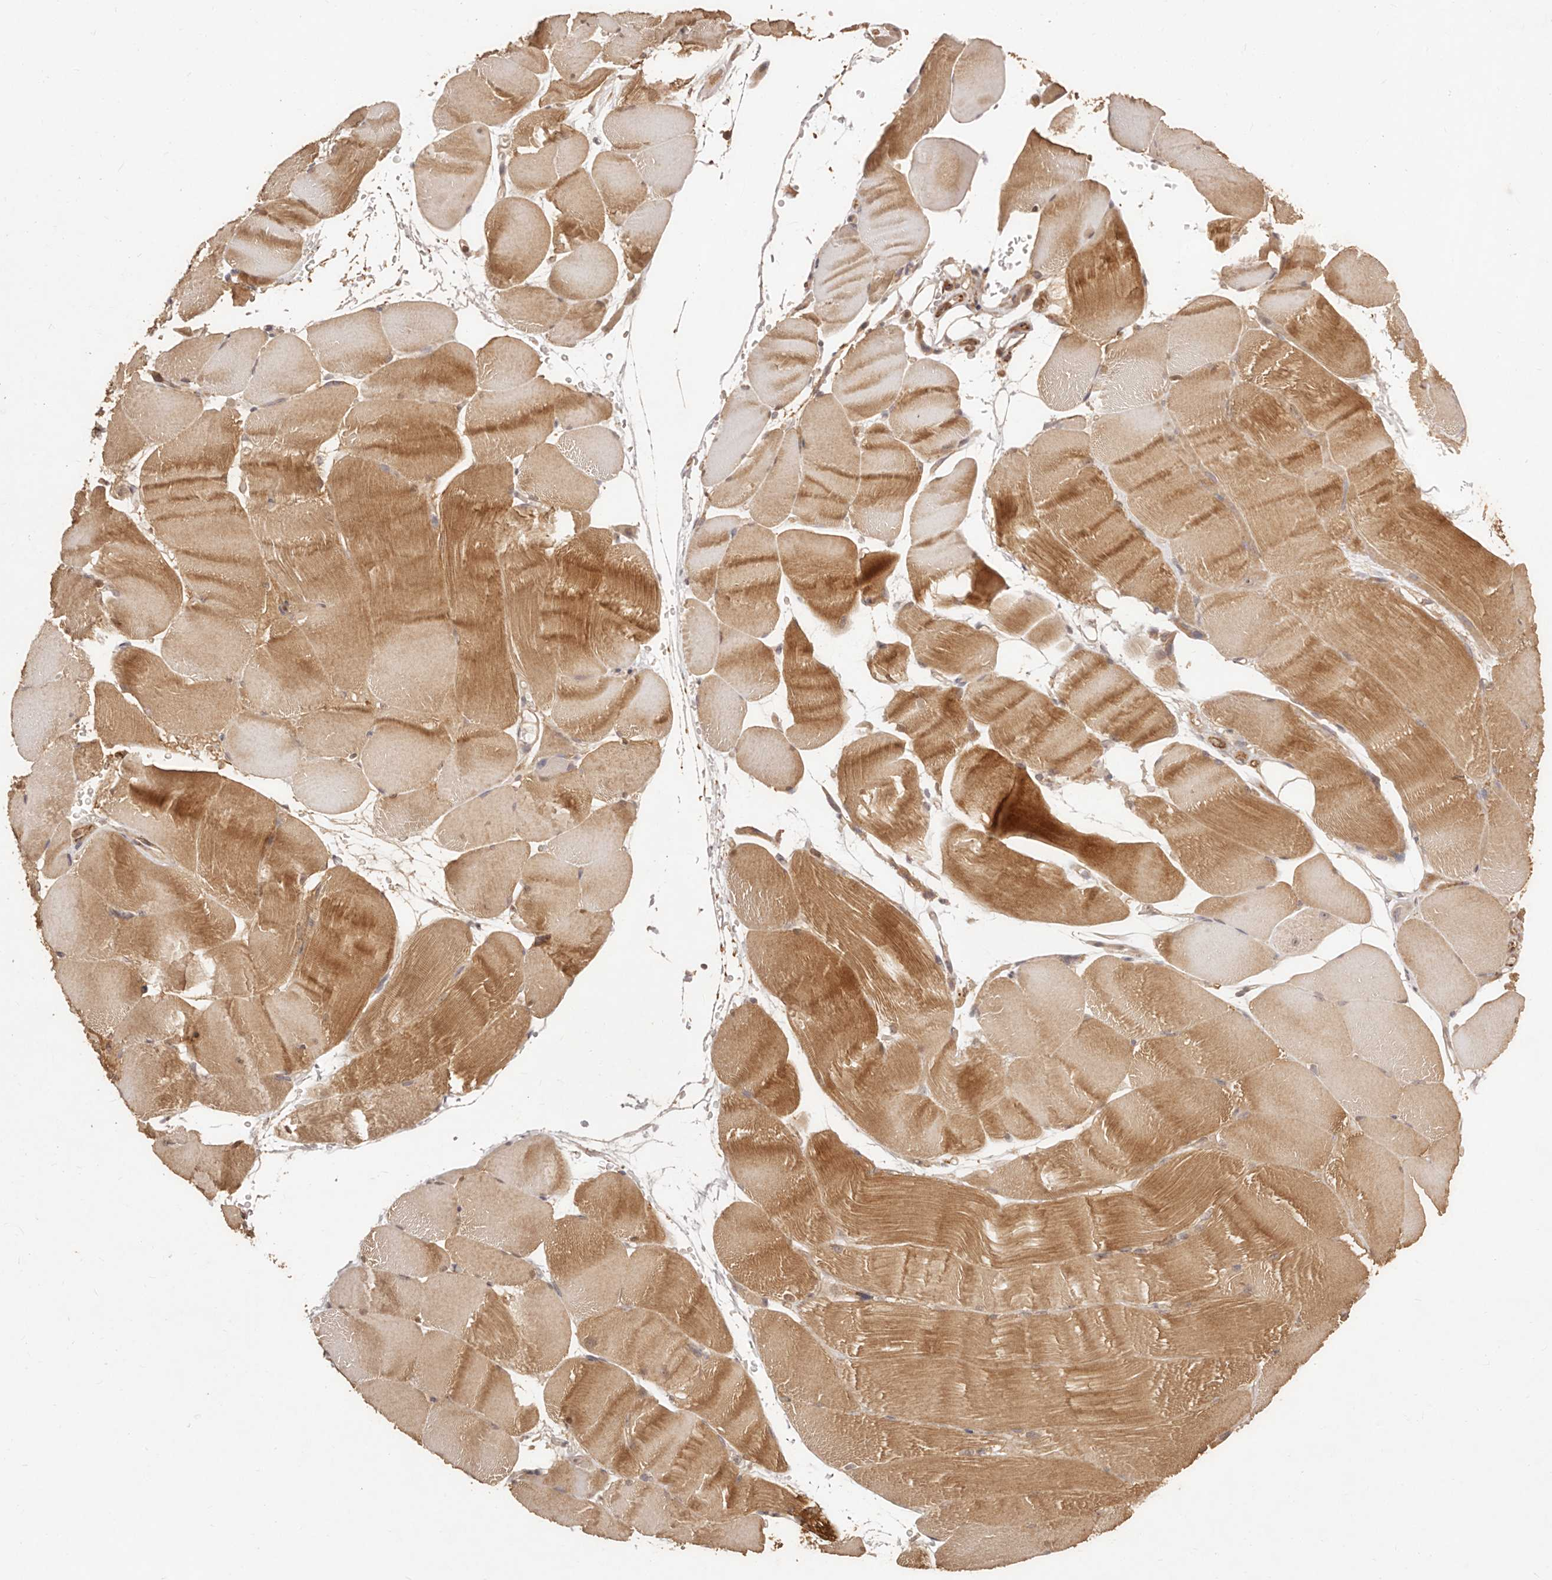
{"staining": {"intensity": "moderate", "quantity": ">75%", "location": "cytoplasmic/membranous"}, "tissue": "skeletal muscle", "cell_type": "Myocytes", "image_type": "normal", "snomed": [{"axis": "morphology", "description": "Normal tissue, NOS"}, {"axis": "topography", "description": "Skeletal muscle"}, {"axis": "topography", "description": "Parathyroid gland"}], "caption": "A micrograph of human skeletal muscle stained for a protein exhibits moderate cytoplasmic/membranous brown staining in myocytes. (Brightfield microscopy of DAB IHC at high magnification).", "gene": "CCL14", "patient": {"sex": "female", "age": 37}}